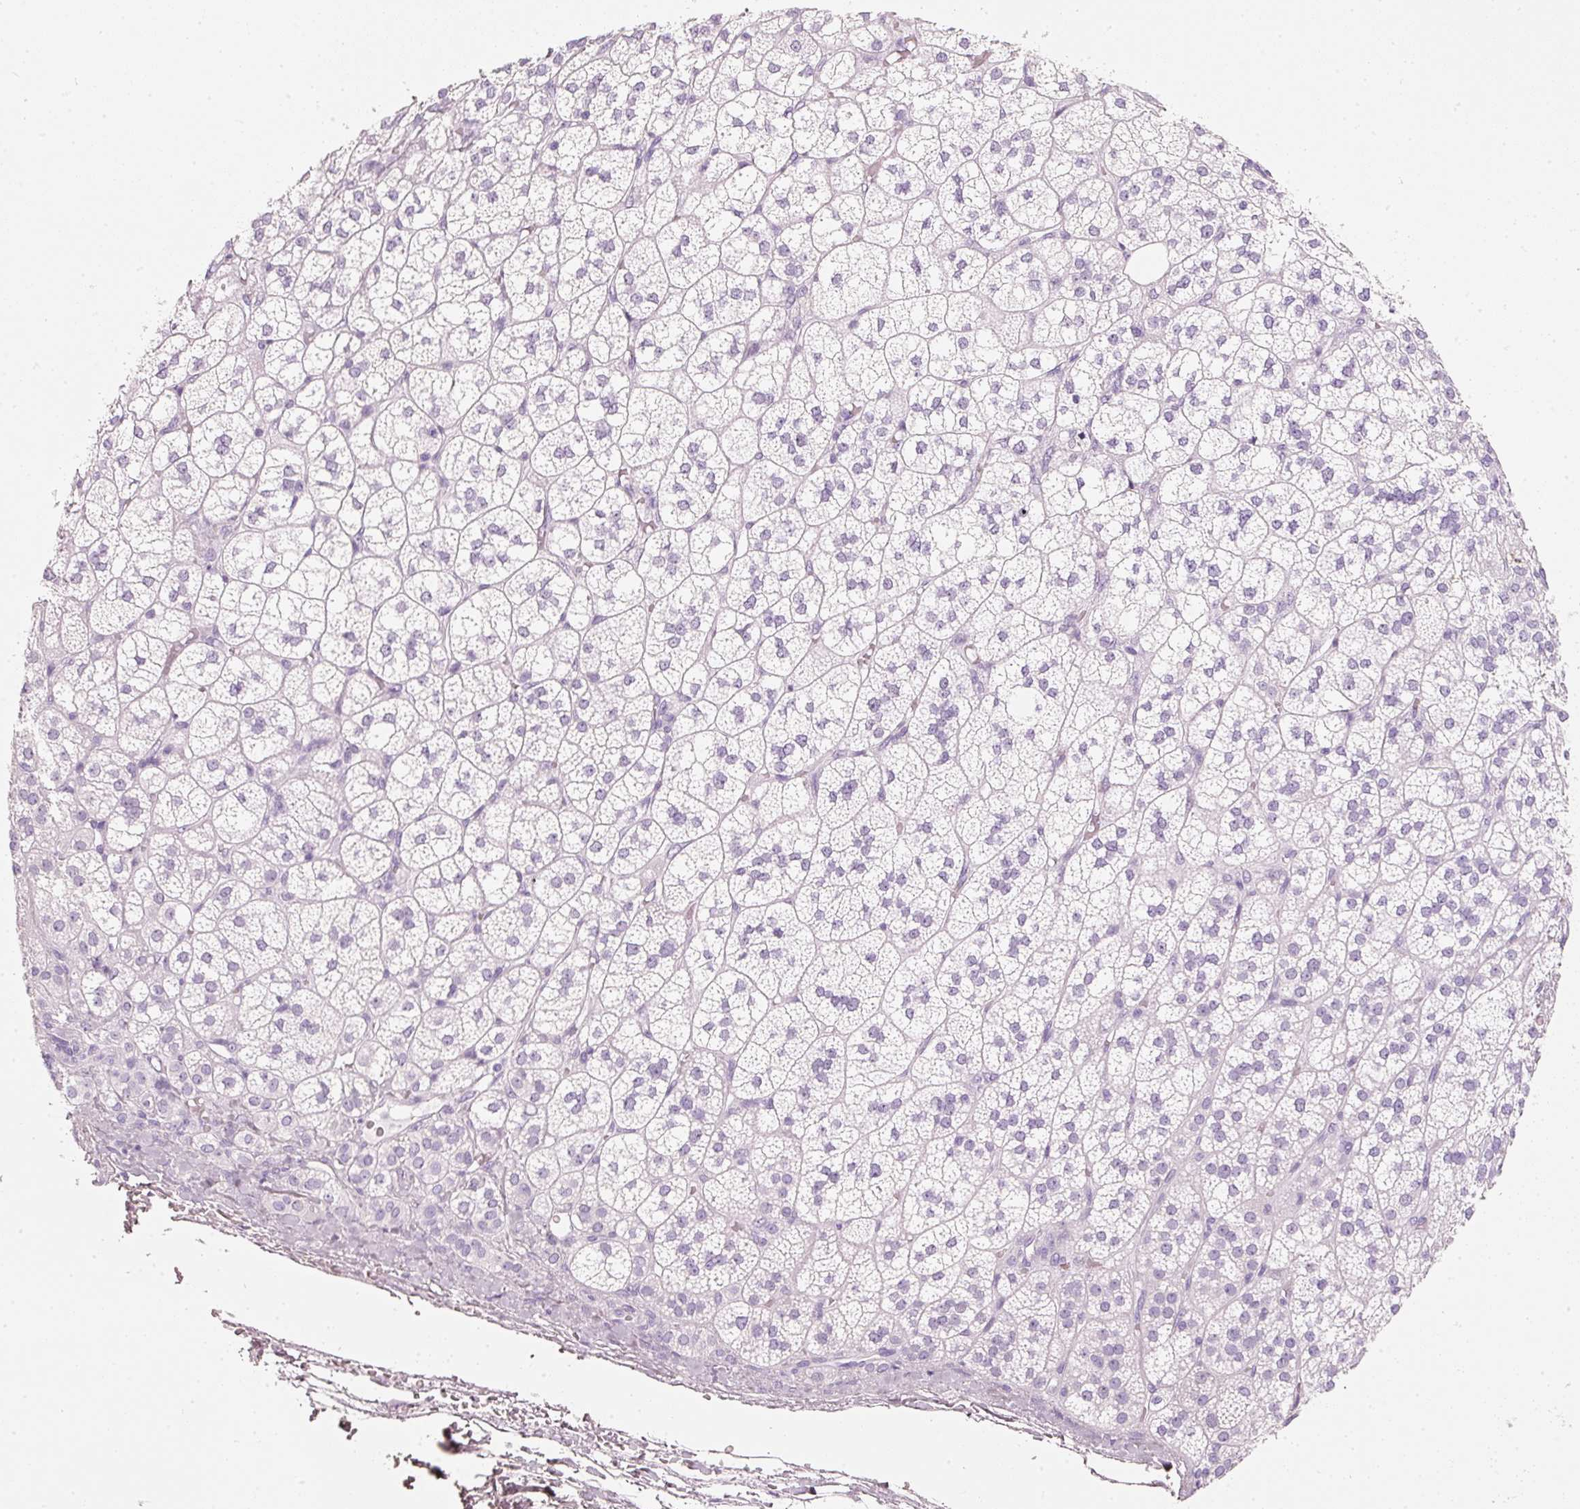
{"staining": {"intensity": "negative", "quantity": "none", "location": "none"}, "tissue": "adrenal gland", "cell_type": "Glandular cells", "image_type": "normal", "snomed": [{"axis": "morphology", "description": "Normal tissue, NOS"}, {"axis": "topography", "description": "Adrenal gland"}], "caption": "The histopathology image shows no staining of glandular cells in normal adrenal gland. (Brightfield microscopy of DAB immunohistochemistry at high magnification).", "gene": "PDXDC1", "patient": {"sex": "female", "age": 60}}